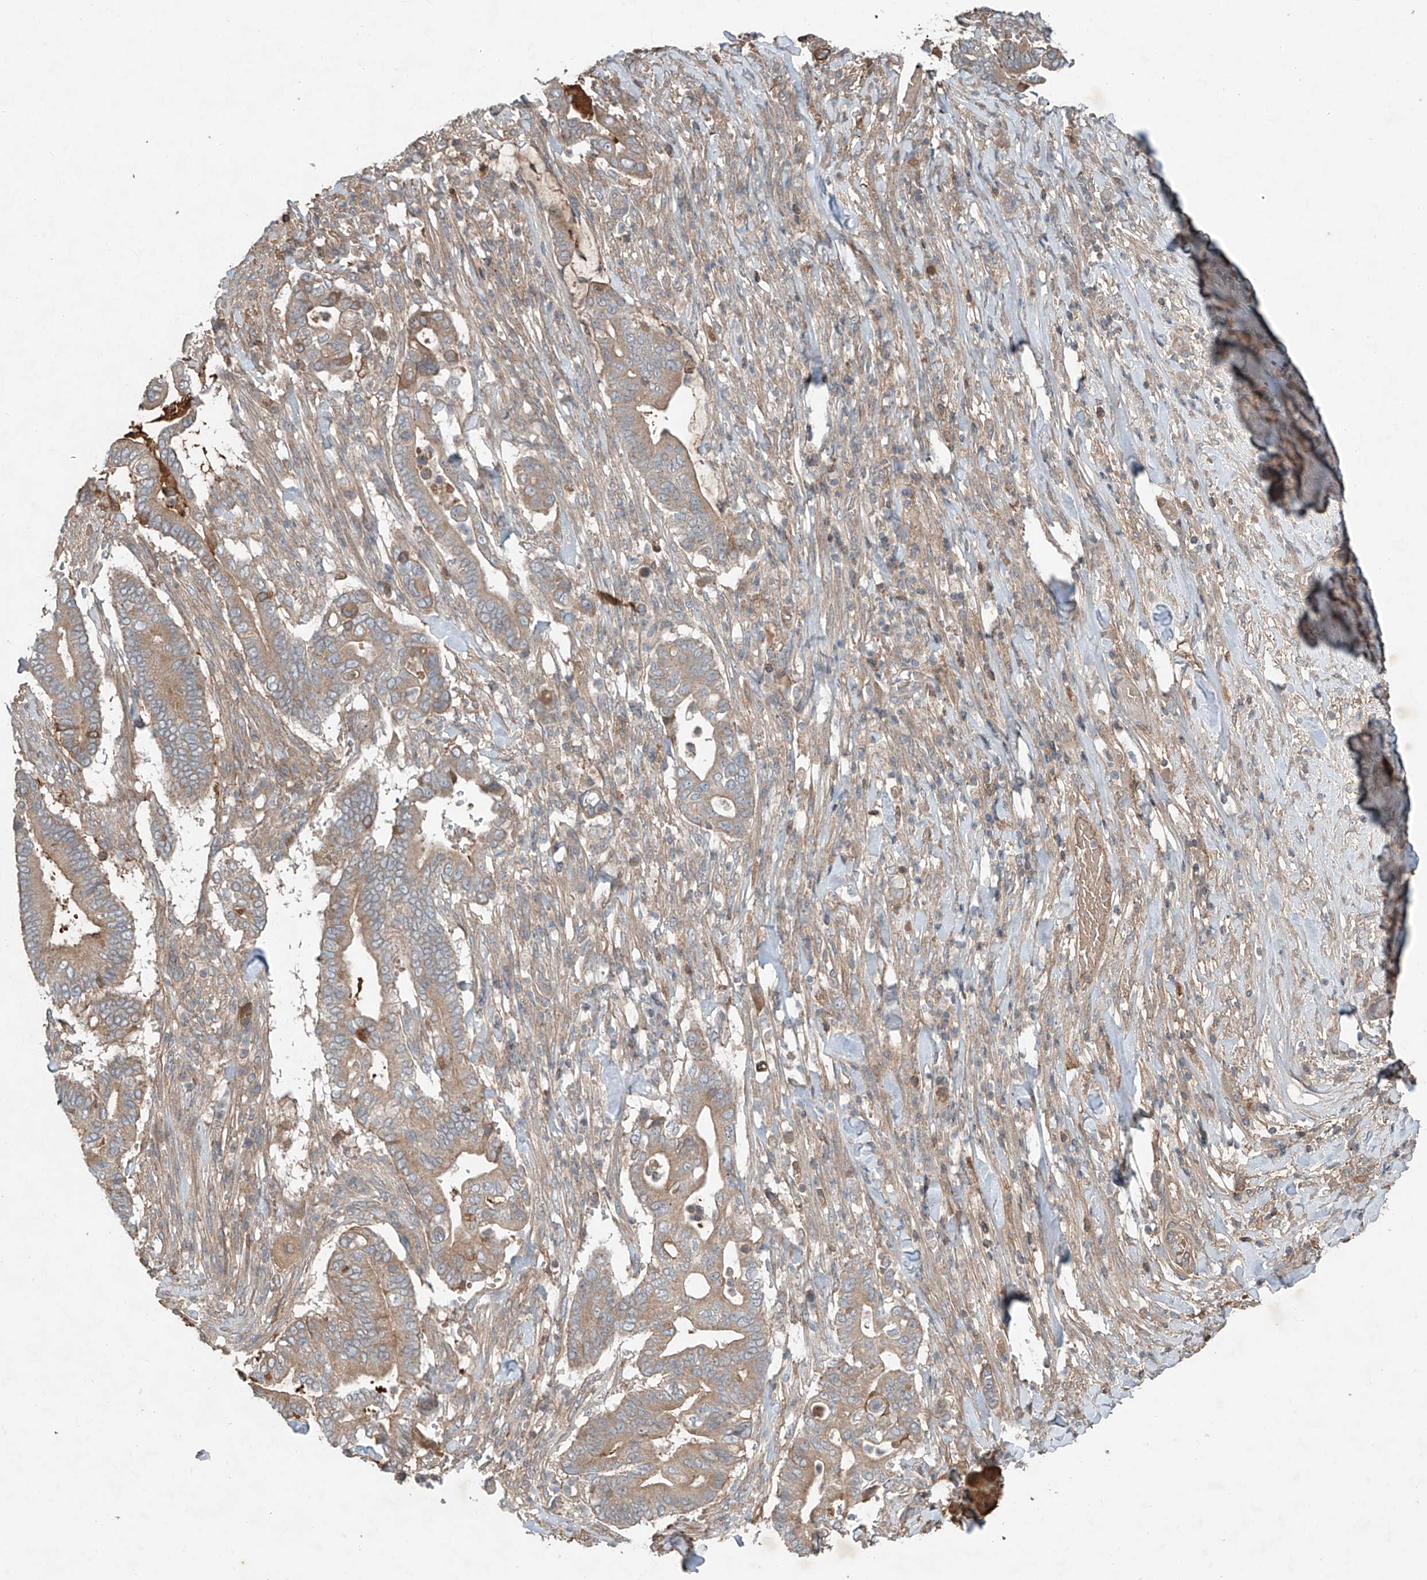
{"staining": {"intensity": "weak", "quantity": ">75%", "location": "cytoplasmic/membranous"}, "tissue": "pancreatic cancer", "cell_type": "Tumor cells", "image_type": "cancer", "snomed": [{"axis": "morphology", "description": "Adenocarcinoma, NOS"}, {"axis": "topography", "description": "Pancreas"}], "caption": "Pancreatic cancer (adenocarcinoma) stained with a protein marker reveals weak staining in tumor cells.", "gene": "ADAM23", "patient": {"sex": "male", "age": 68}}